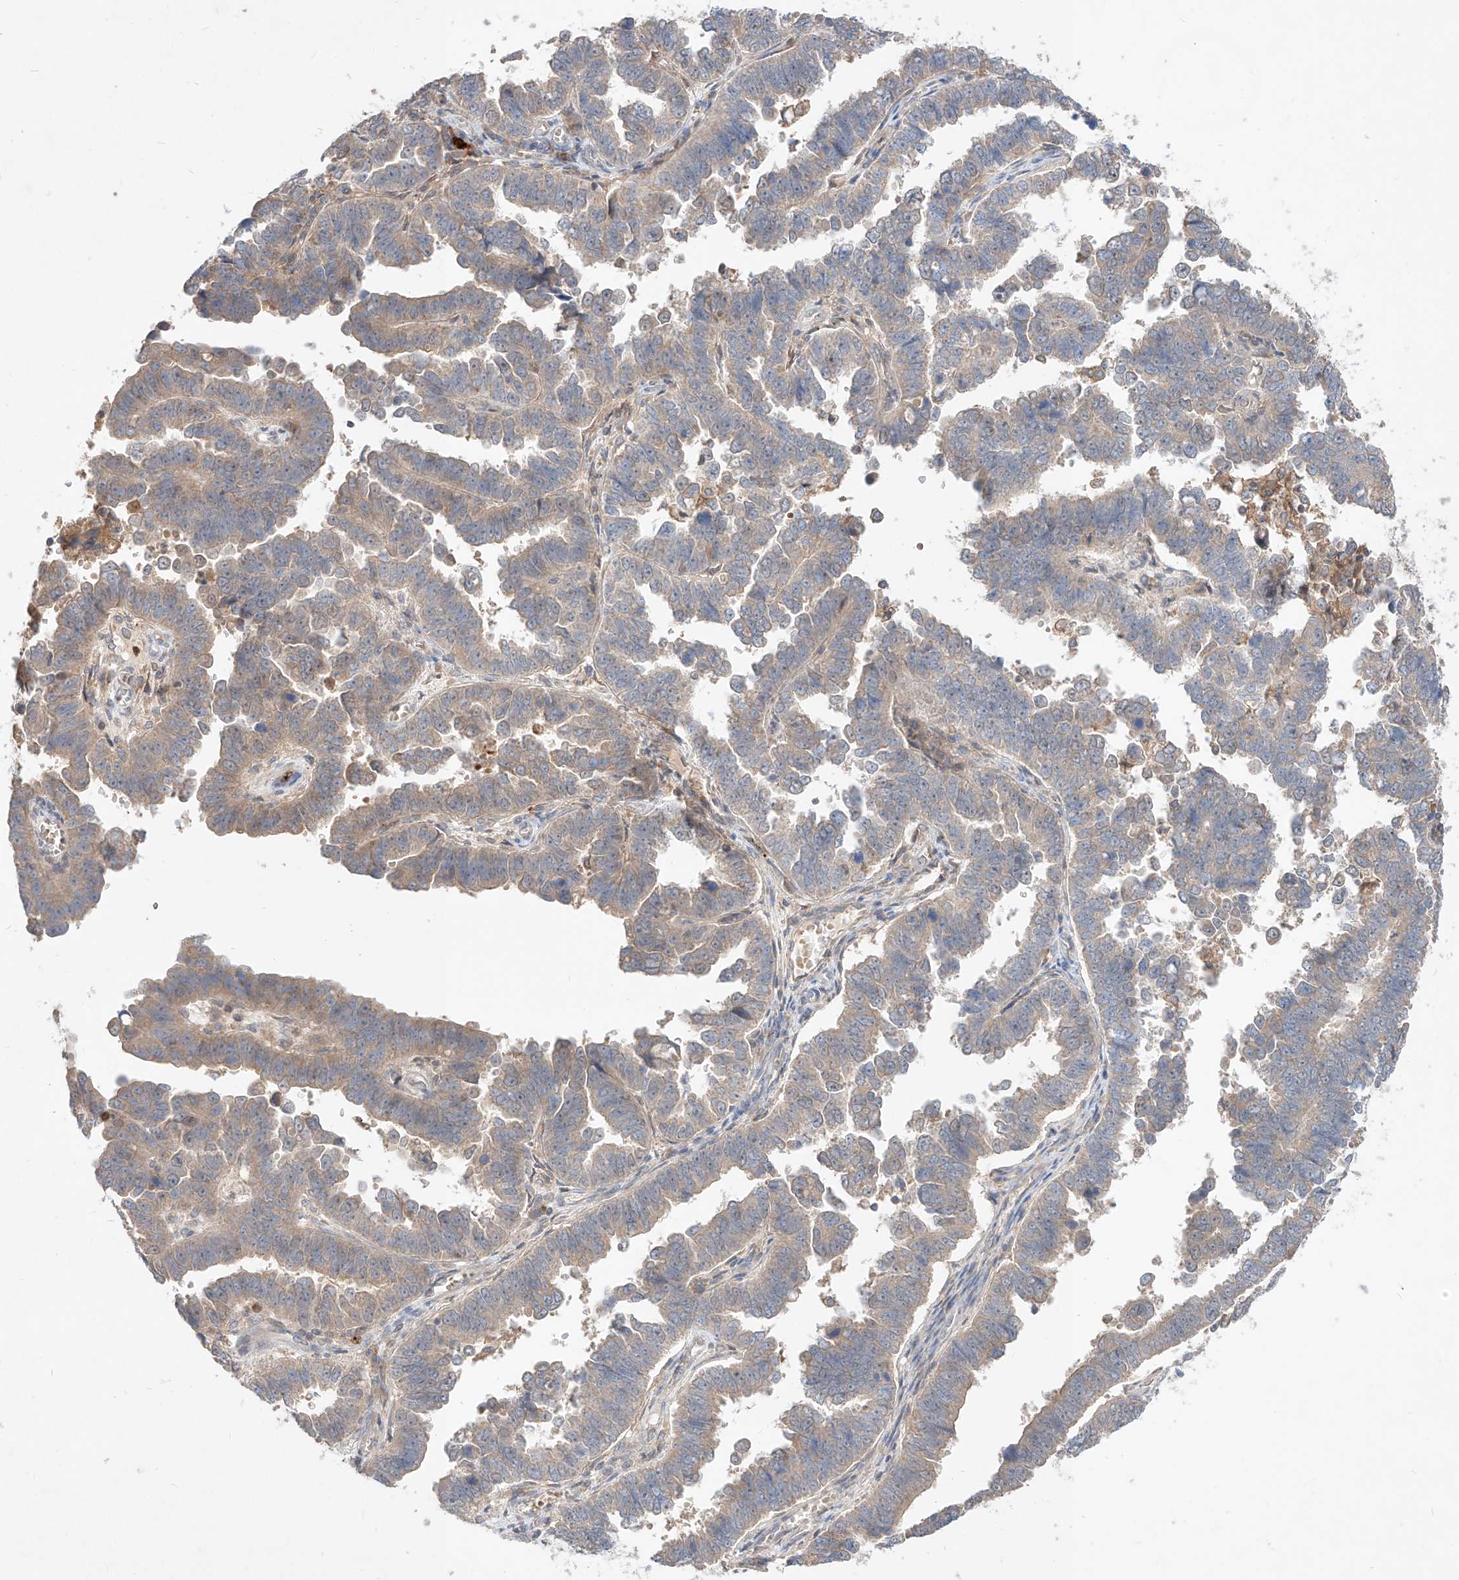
{"staining": {"intensity": "weak", "quantity": "<25%", "location": "cytoplasmic/membranous"}, "tissue": "endometrial cancer", "cell_type": "Tumor cells", "image_type": "cancer", "snomed": [{"axis": "morphology", "description": "Adenocarcinoma, NOS"}, {"axis": "topography", "description": "Endometrium"}], "caption": "Histopathology image shows no significant protein positivity in tumor cells of adenocarcinoma (endometrial).", "gene": "TSNAX", "patient": {"sex": "female", "age": 75}}